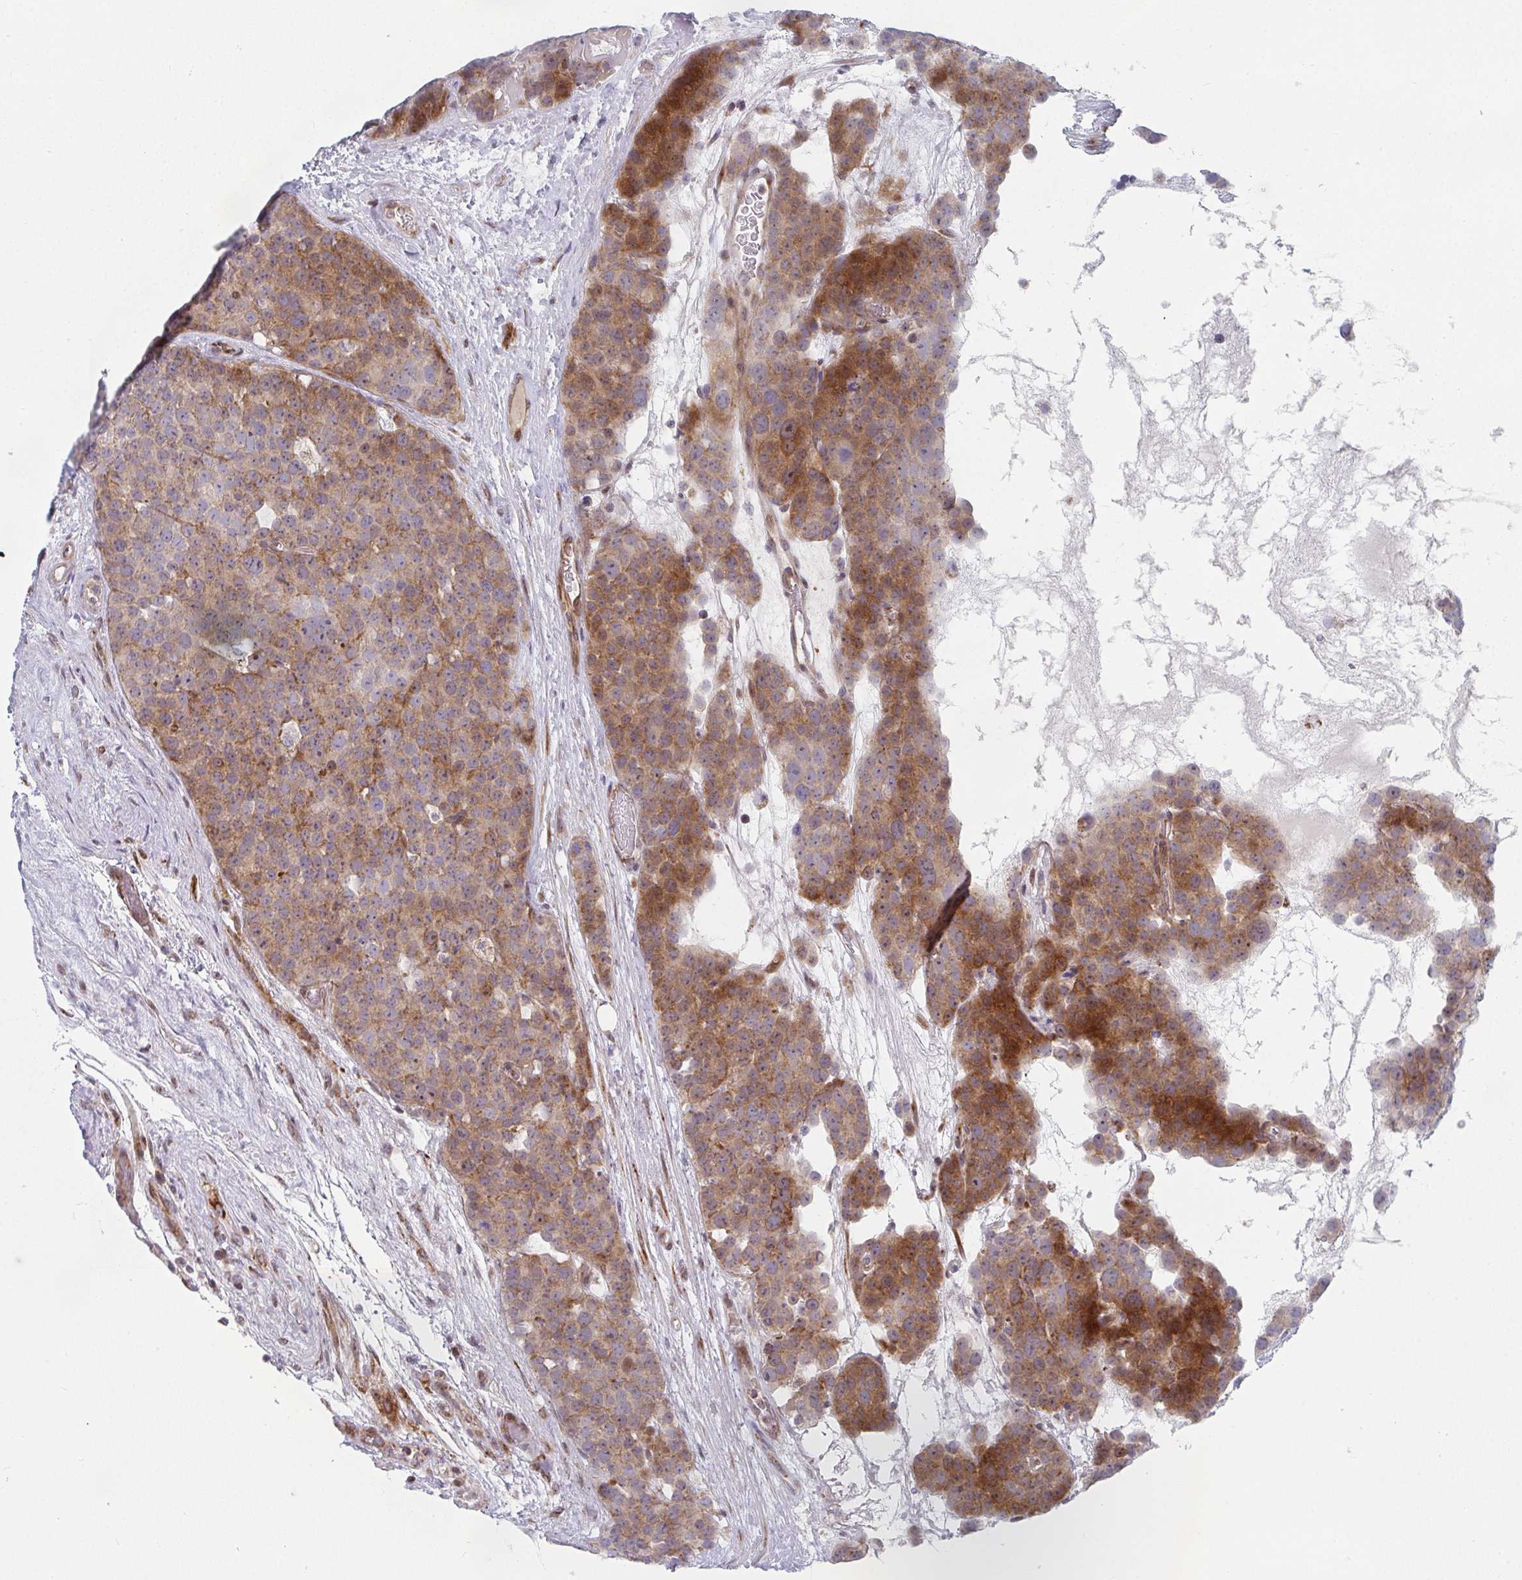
{"staining": {"intensity": "moderate", "quantity": ">75%", "location": "cytoplasmic/membranous,nuclear"}, "tissue": "testis cancer", "cell_type": "Tumor cells", "image_type": "cancer", "snomed": [{"axis": "morphology", "description": "Seminoma, NOS"}, {"axis": "topography", "description": "Testis"}], "caption": "Tumor cells reveal medium levels of moderate cytoplasmic/membranous and nuclear staining in about >75% of cells in testis seminoma.", "gene": "PRKCH", "patient": {"sex": "male", "age": 71}}